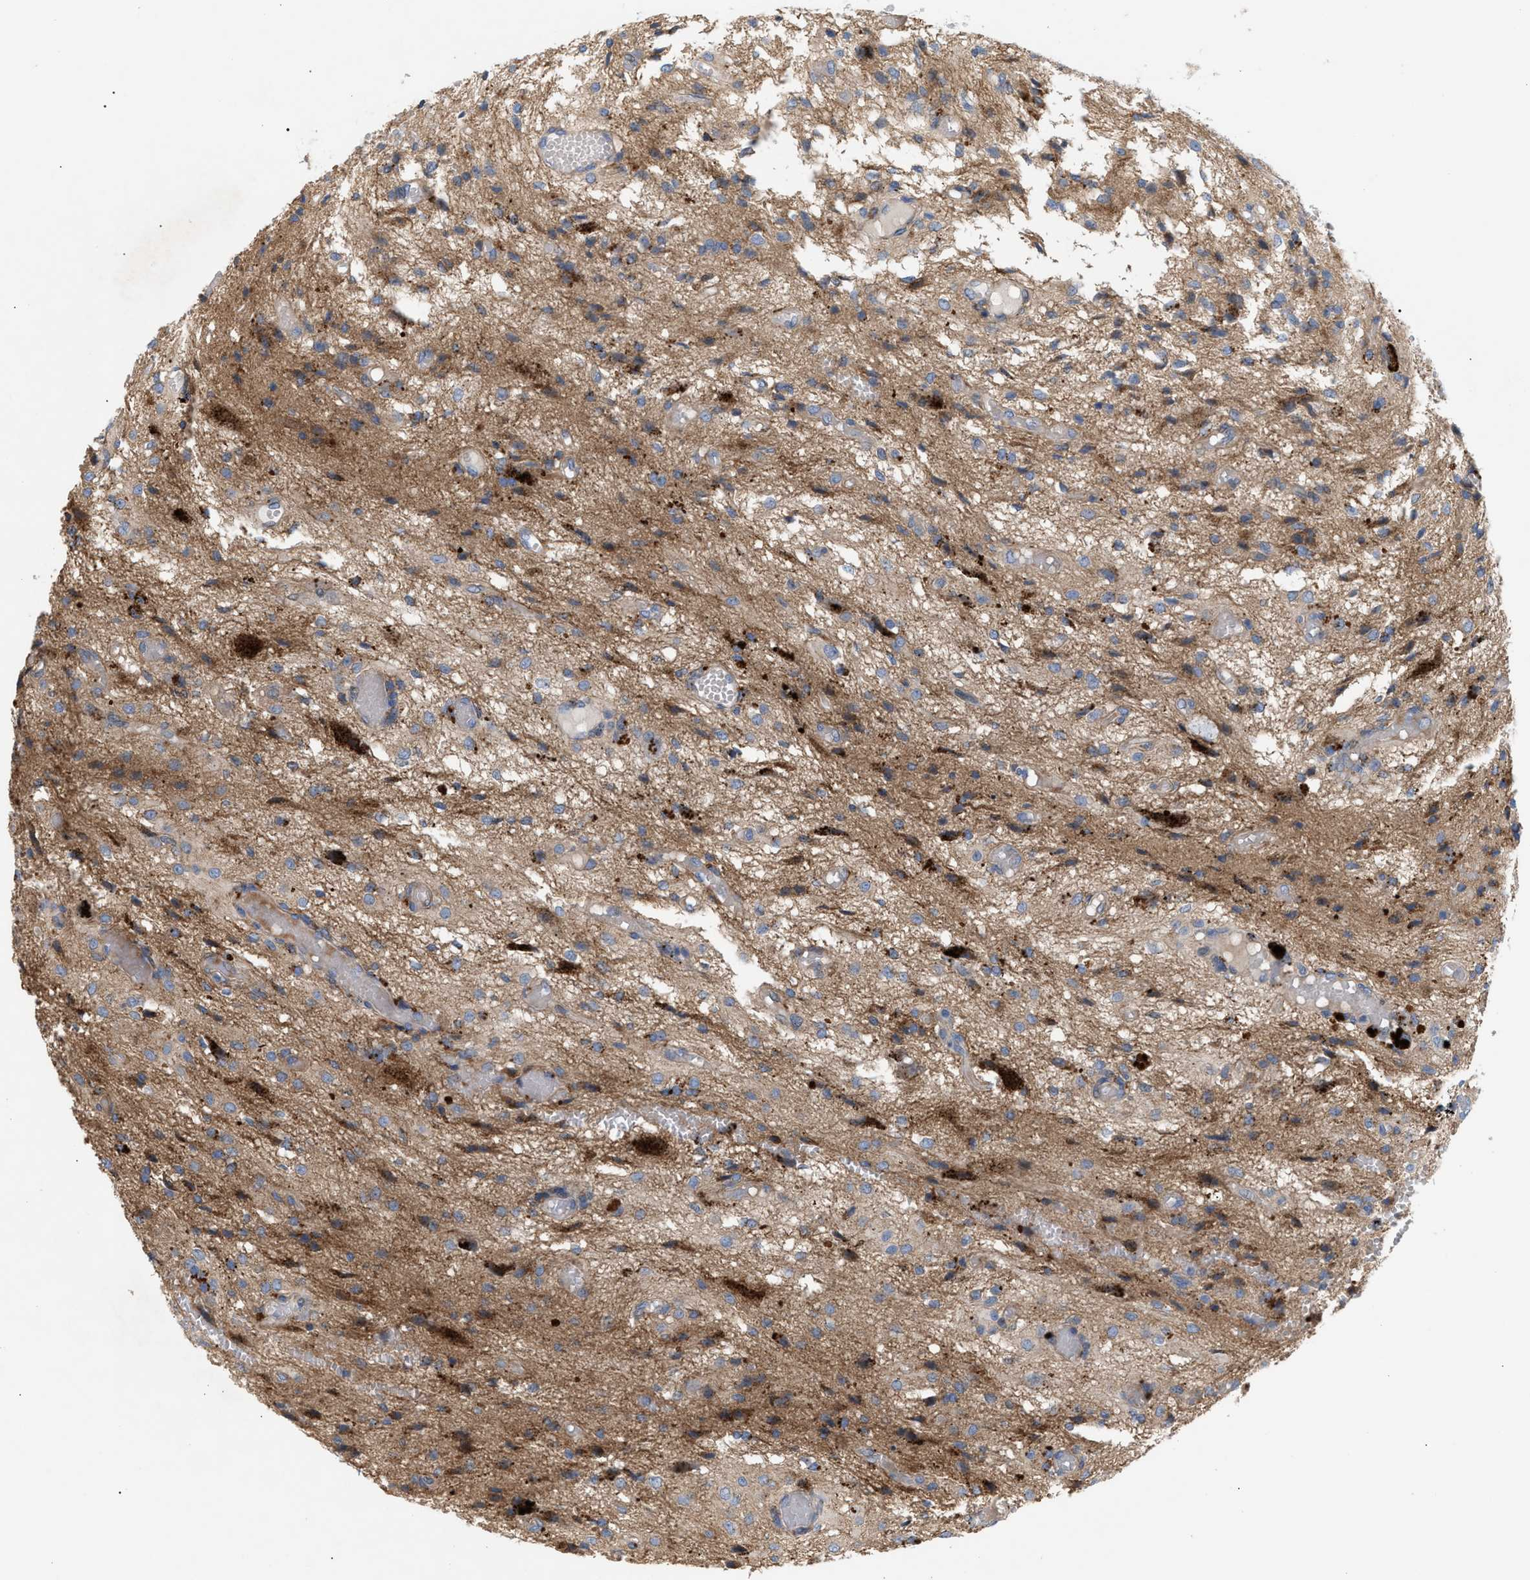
{"staining": {"intensity": "moderate", "quantity": ">75%", "location": "cytoplasmic/membranous"}, "tissue": "glioma", "cell_type": "Tumor cells", "image_type": "cancer", "snomed": [{"axis": "morphology", "description": "Glioma, malignant, High grade"}, {"axis": "topography", "description": "Brain"}], "caption": "Glioma stained with DAB (3,3'-diaminobenzidine) IHC reveals medium levels of moderate cytoplasmic/membranous positivity in approximately >75% of tumor cells.", "gene": "MBTD1", "patient": {"sex": "female", "age": 59}}